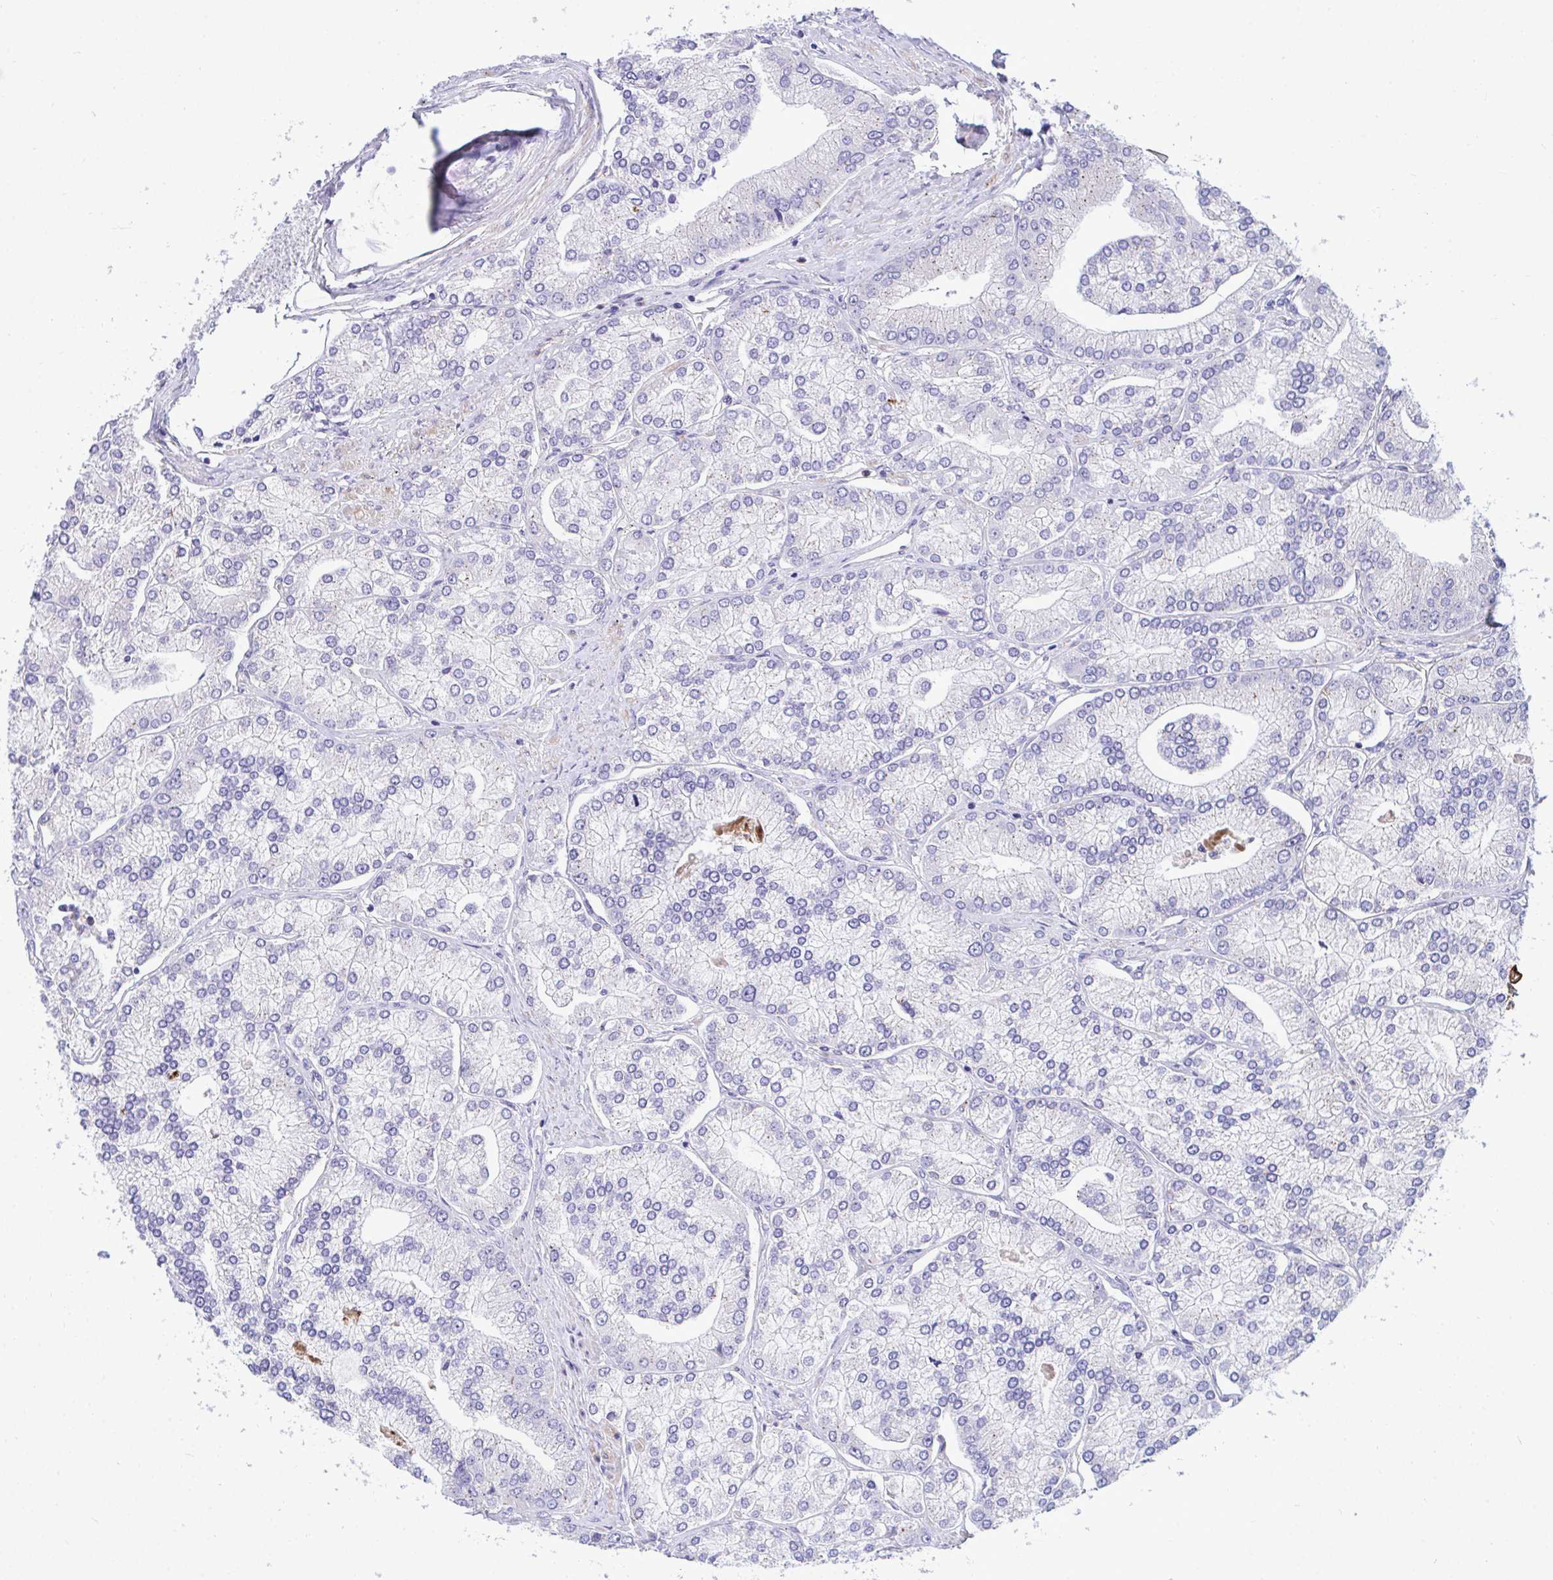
{"staining": {"intensity": "negative", "quantity": "none", "location": "none"}, "tissue": "prostate cancer", "cell_type": "Tumor cells", "image_type": "cancer", "snomed": [{"axis": "morphology", "description": "Adenocarcinoma, High grade"}, {"axis": "topography", "description": "Prostate"}], "caption": "Photomicrograph shows no protein positivity in tumor cells of prostate cancer tissue.", "gene": "MRPS16", "patient": {"sex": "male", "age": 61}}